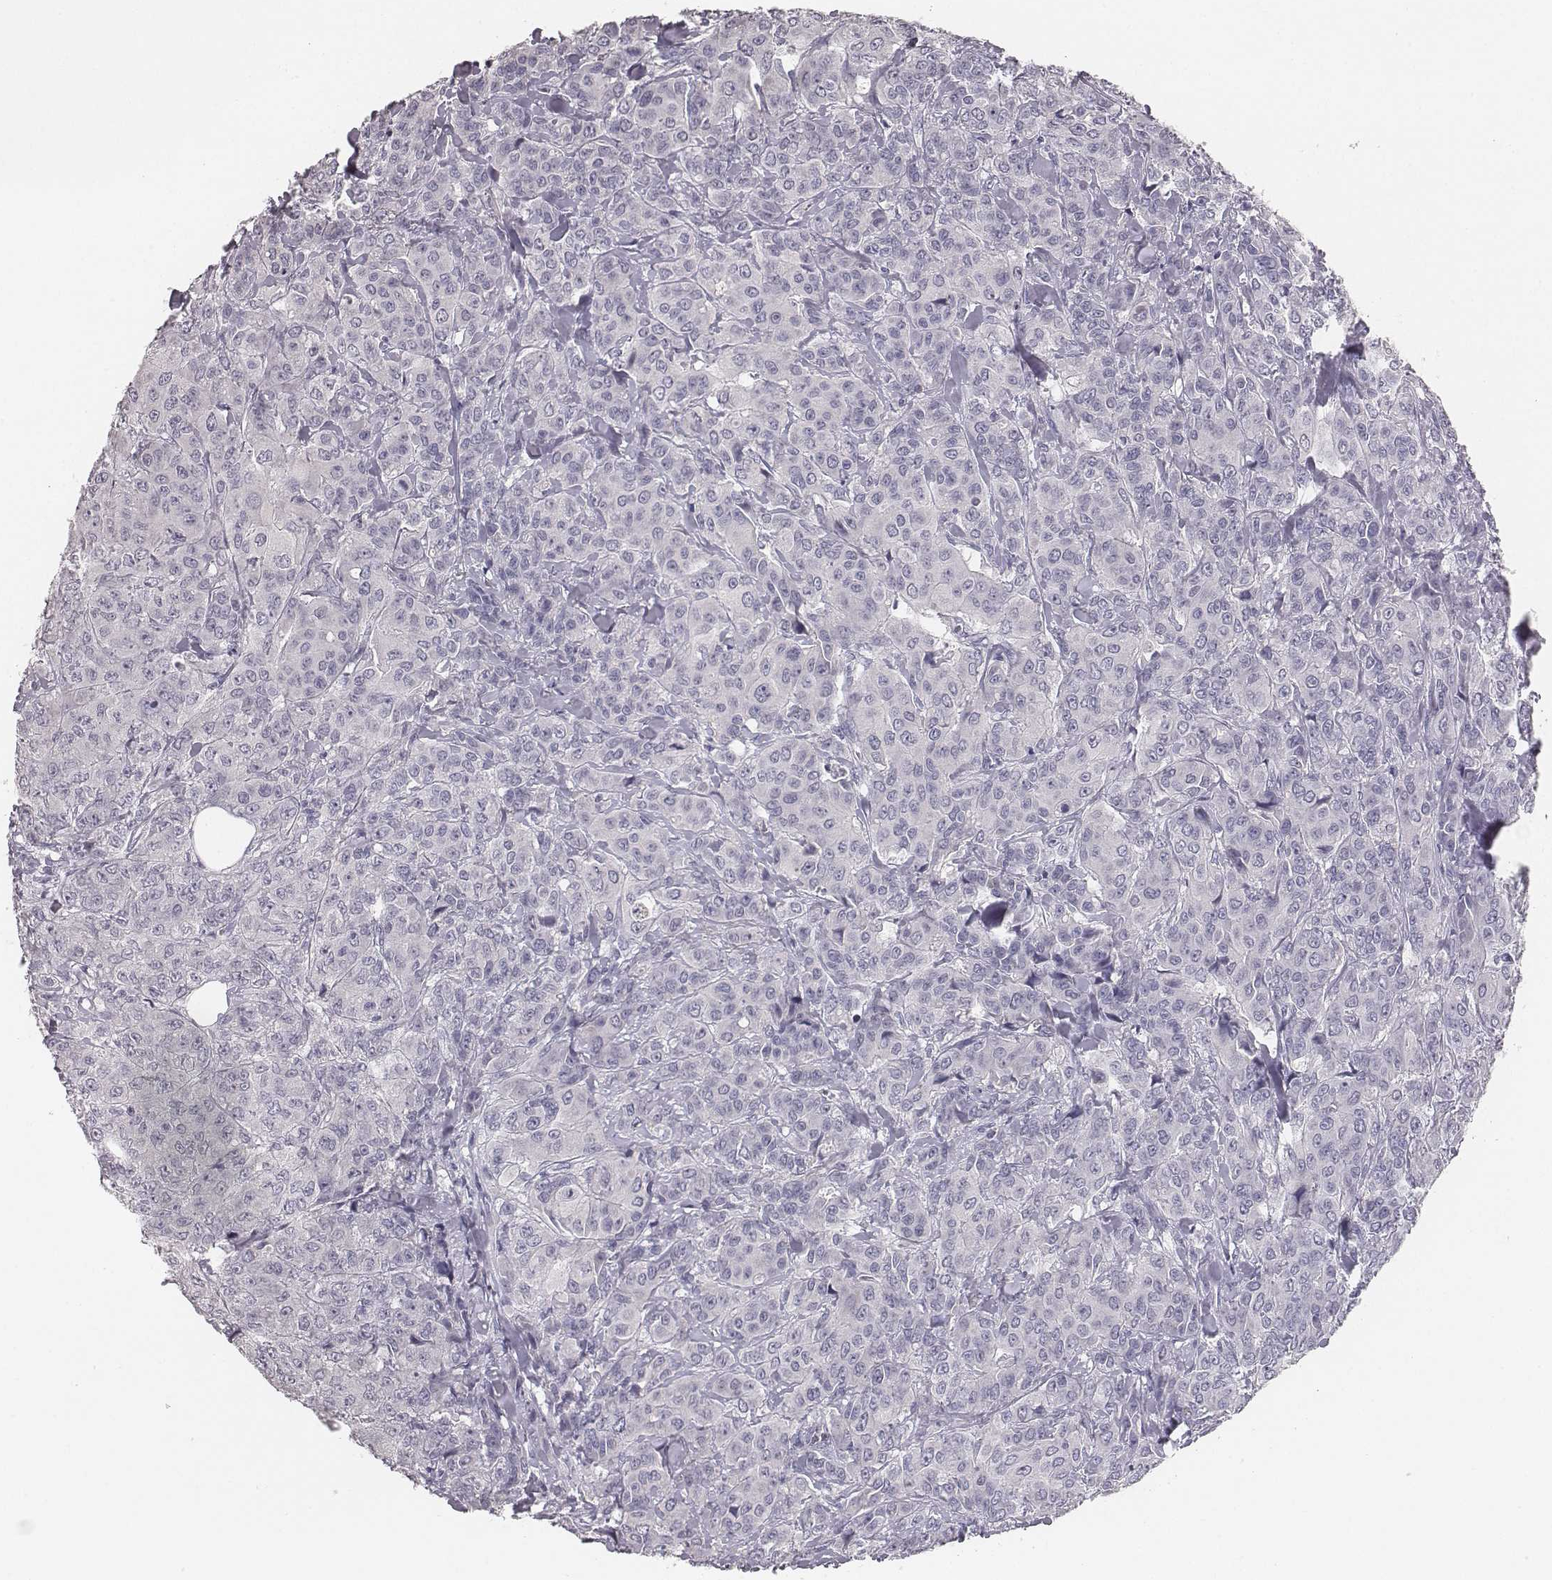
{"staining": {"intensity": "negative", "quantity": "none", "location": "none"}, "tissue": "breast cancer", "cell_type": "Tumor cells", "image_type": "cancer", "snomed": [{"axis": "morphology", "description": "Duct carcinoma"}, {"axis": "topography", "description": "Breast"}], "caption": "Immunohistochemistry of breast infiltrating ductal carcinoma shows no staining in tumor cells. (Immunohistochemistry, brightfield microscopy, high magnification).", "gene": "MYH6", "patient": {"sex": "female", "age": 43}}